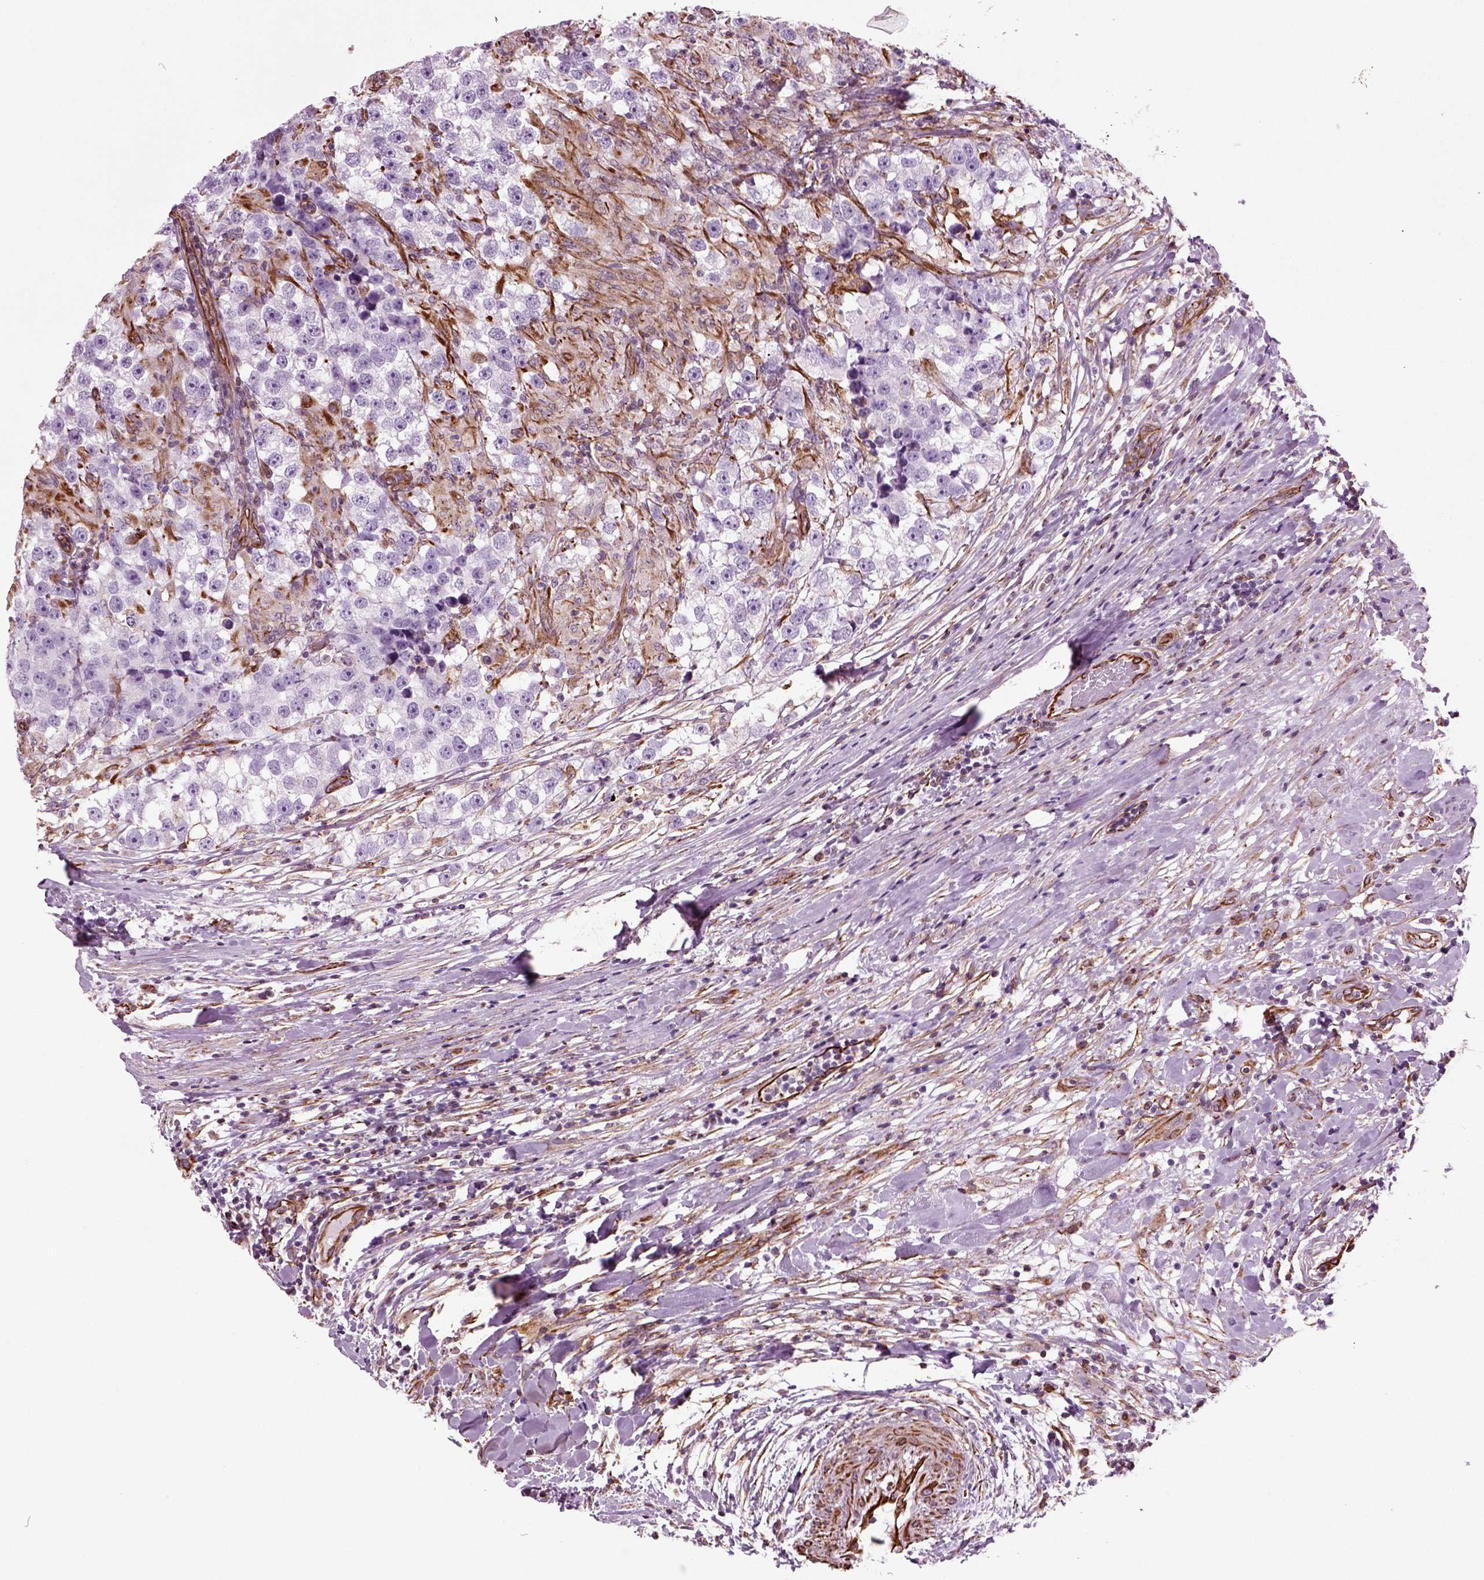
{"staining": {"intensity": "strong", "quantity": "<25%", "location": "cytoplasmic/membranous"}, "tissue": "testis cancer", "cell_type": "Tumor cells", "image_type": "cancer", "snomed": [{"axis": "morphology", "description": "Seminoma, NOS"}, {"axis": "topography", "description": "Testis"}], "caption": "Protein expression analysis of testis cancer demonstrates strong cytoplasmic/membranous staining in approximately <25% of tumor cells.", "gene": "ACER3", "patient": {"sex": "male", "age": 46}}